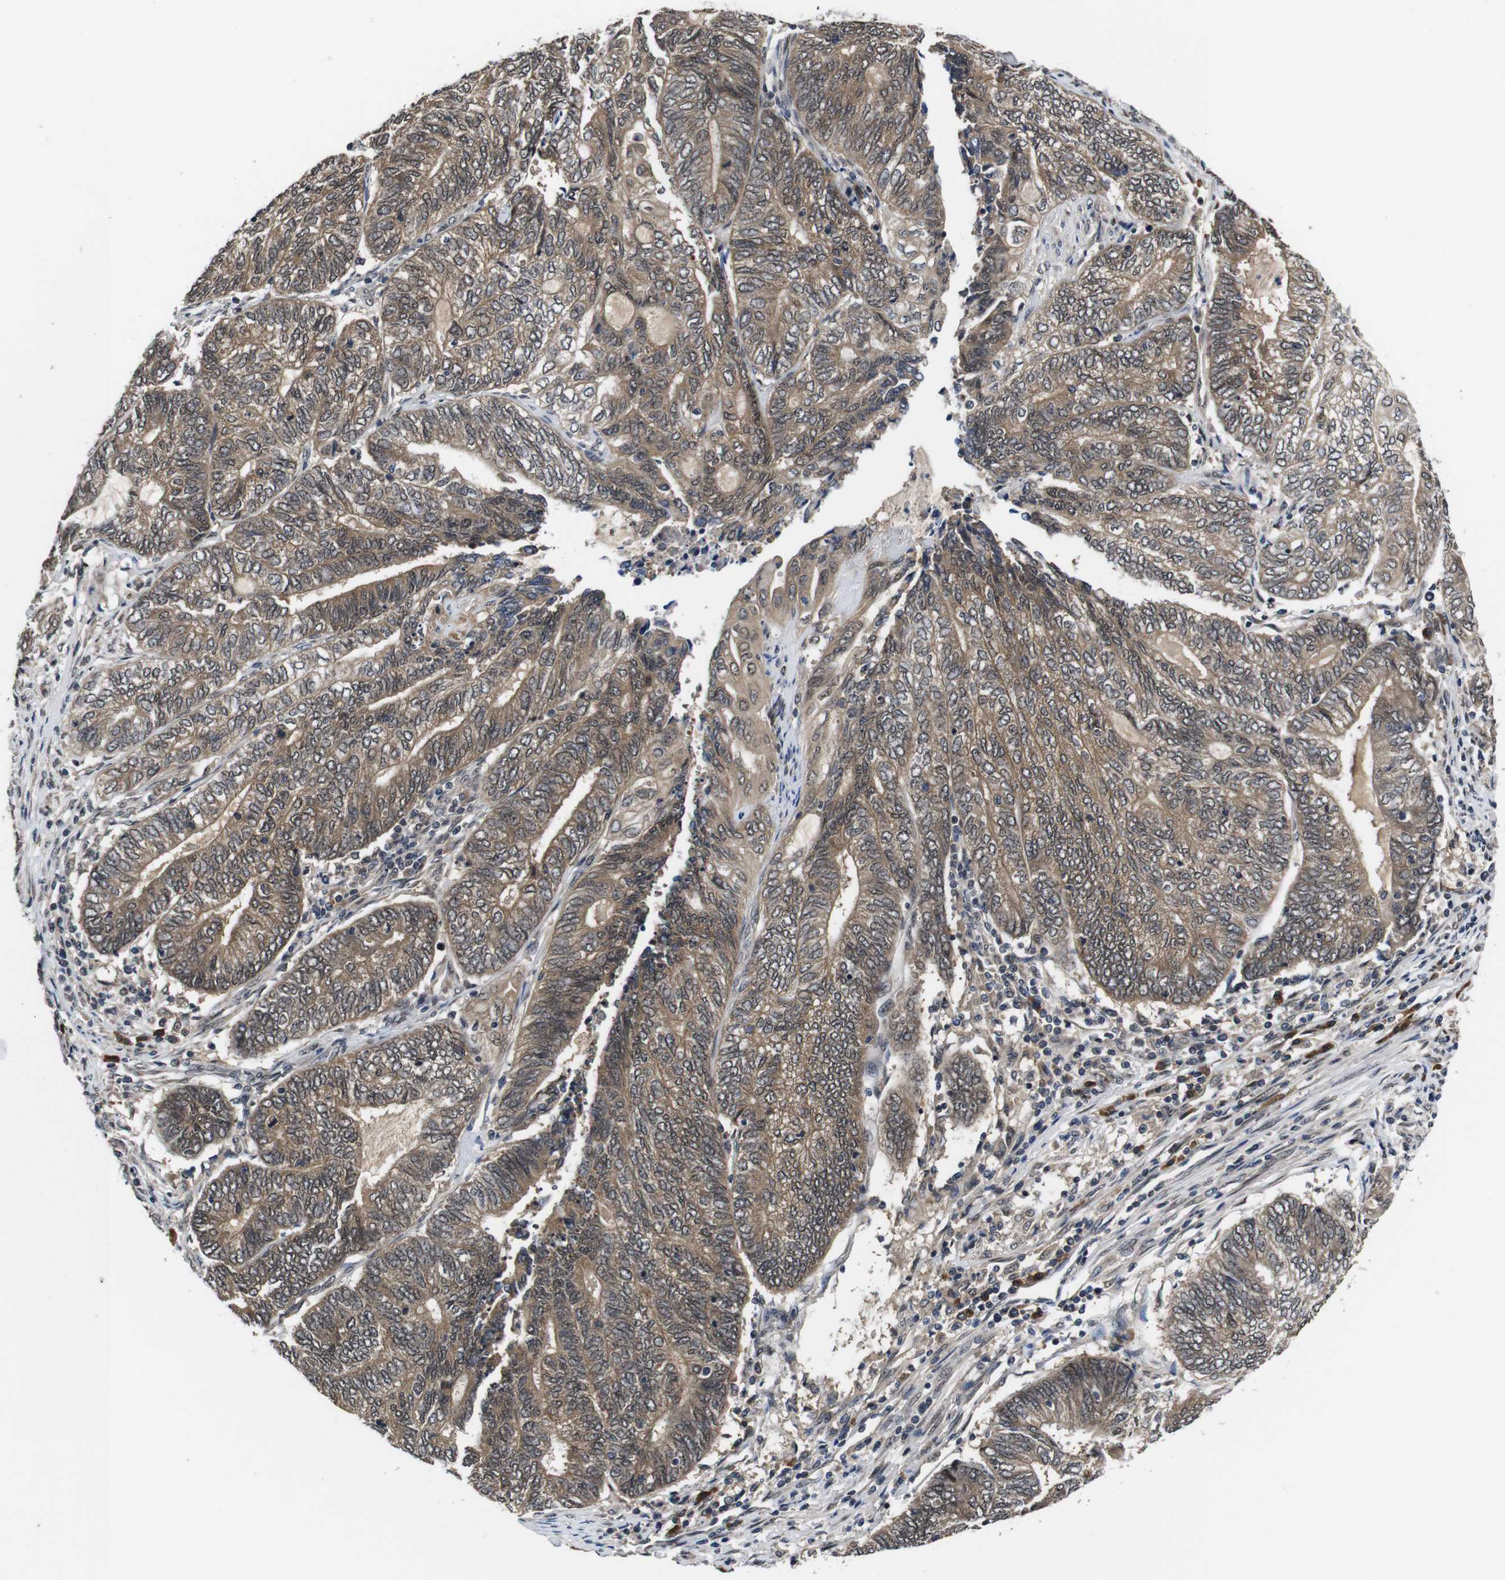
{"staining": {"intensity": "moderate", "quantity": ">75%", "location": "cytoplasmic/membranous"}, "tissue": "endometrial cancer", "cell_type": "Tumor cells", "image_type": "cancer", "snomed": [{"axis": "morphology", "description": "Adenocarcinoma, NOS"}, {"axis": "topography", "description": "Uterus"}, {"axis": "topography", "description": "Endometrium"}], "caption": "This photomicrograph displays IHC staining of human adenocarcinoma (endometrial), with medium moderate cytoplasmic/membranous positivity in approximately >75% of tumor cells.", "gene": "ZBTB46", "patient": {"sex": "female", "age": 70}}